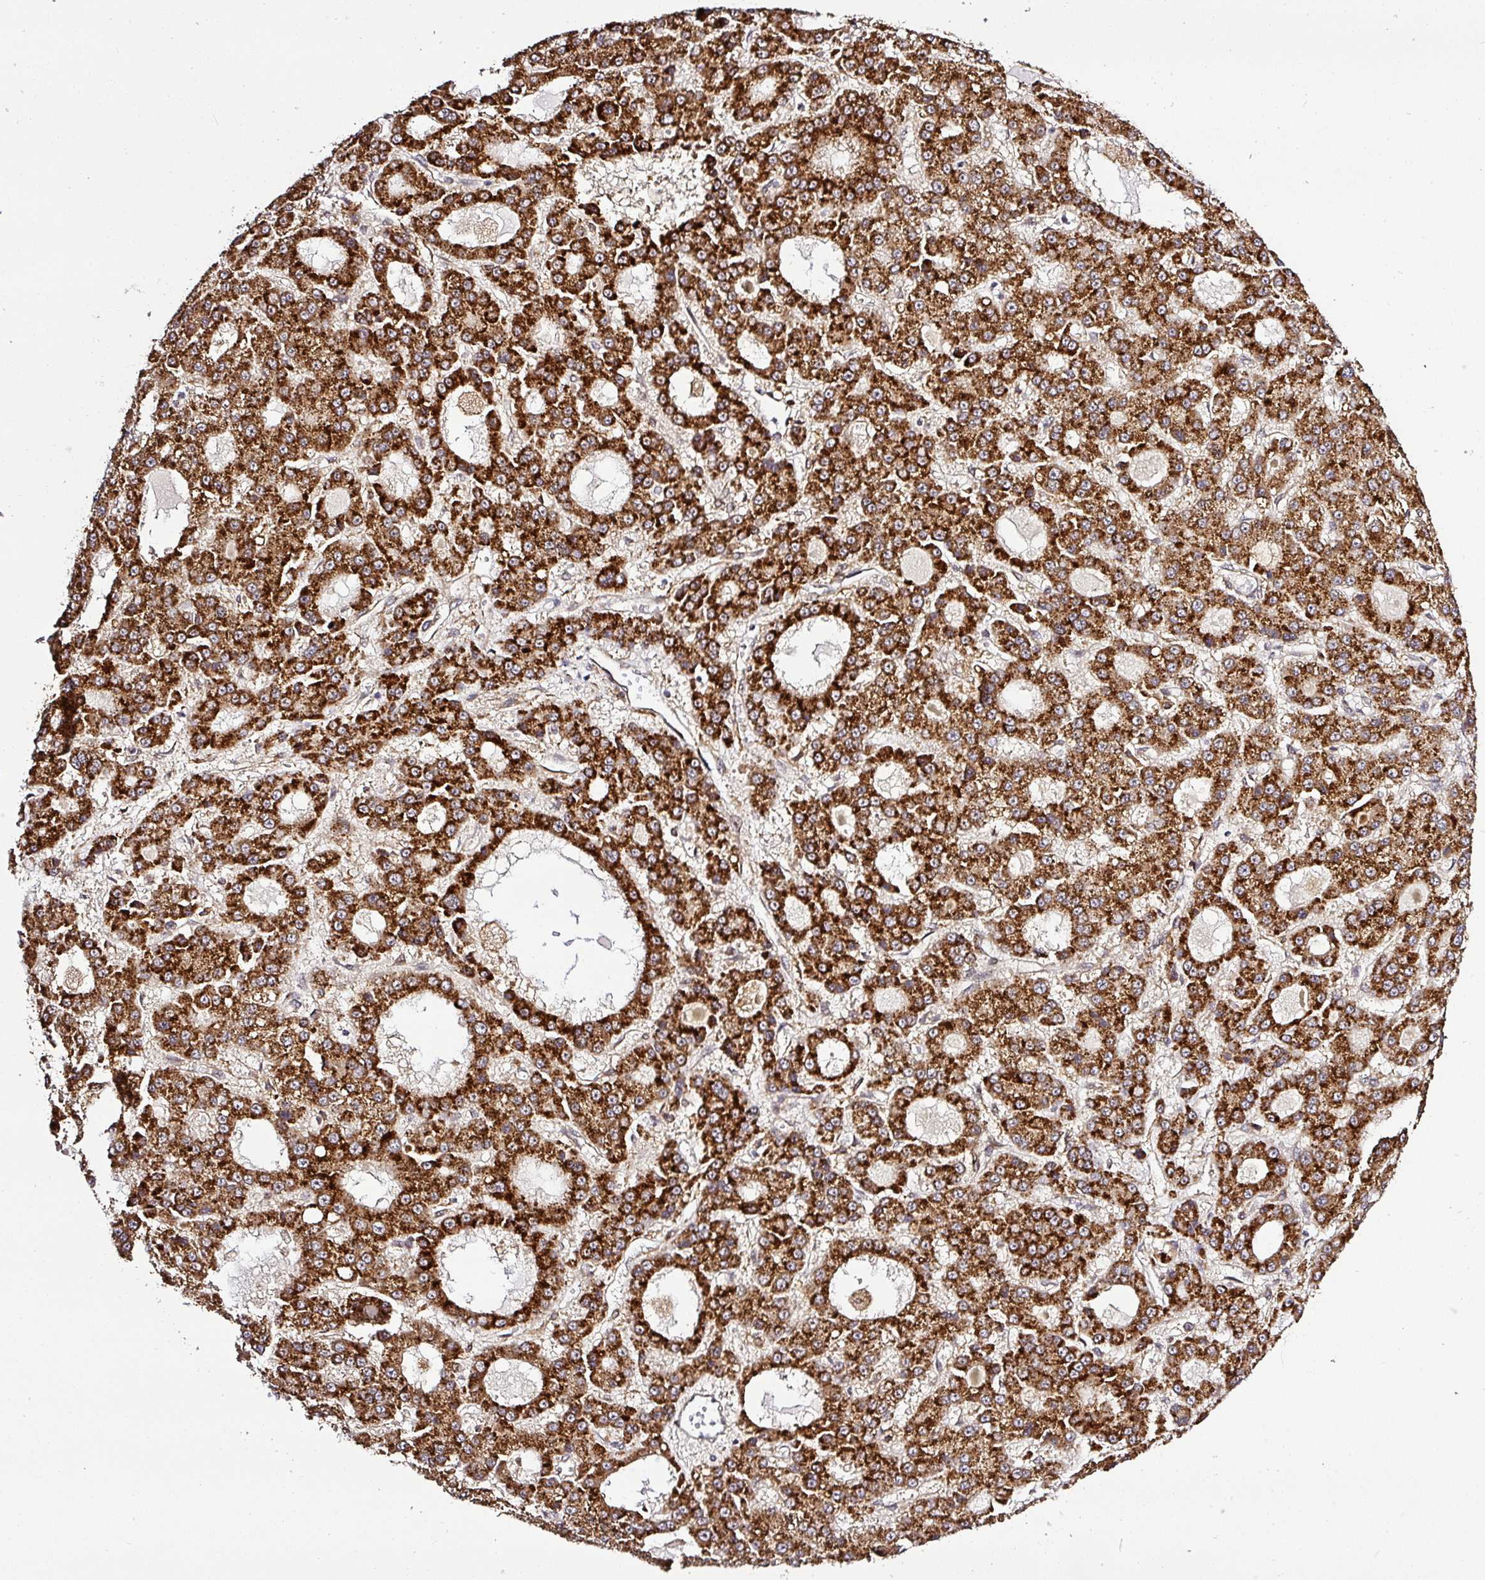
{"staining": {"intensity": "strong", "quantity": ">75%", "location": "cytoplasmic/membranous"}, "tissue": "liver cancer", "cell_type": "Tumor cells", "image_type": "cancer", "snomed": [{"axis": "morphology", "description": "Carcinoma, Hepatocellular, NOS"}, {"axis": "topography", "description": "Liver"}], "caption": "Protein staining shows strong cytoplasmic/membranous expression in about >75% of tumor cells in liver hepatocellular carcinoma.", "gene": "FAM153A", "patient": {"sex": "male", "age": 70}}